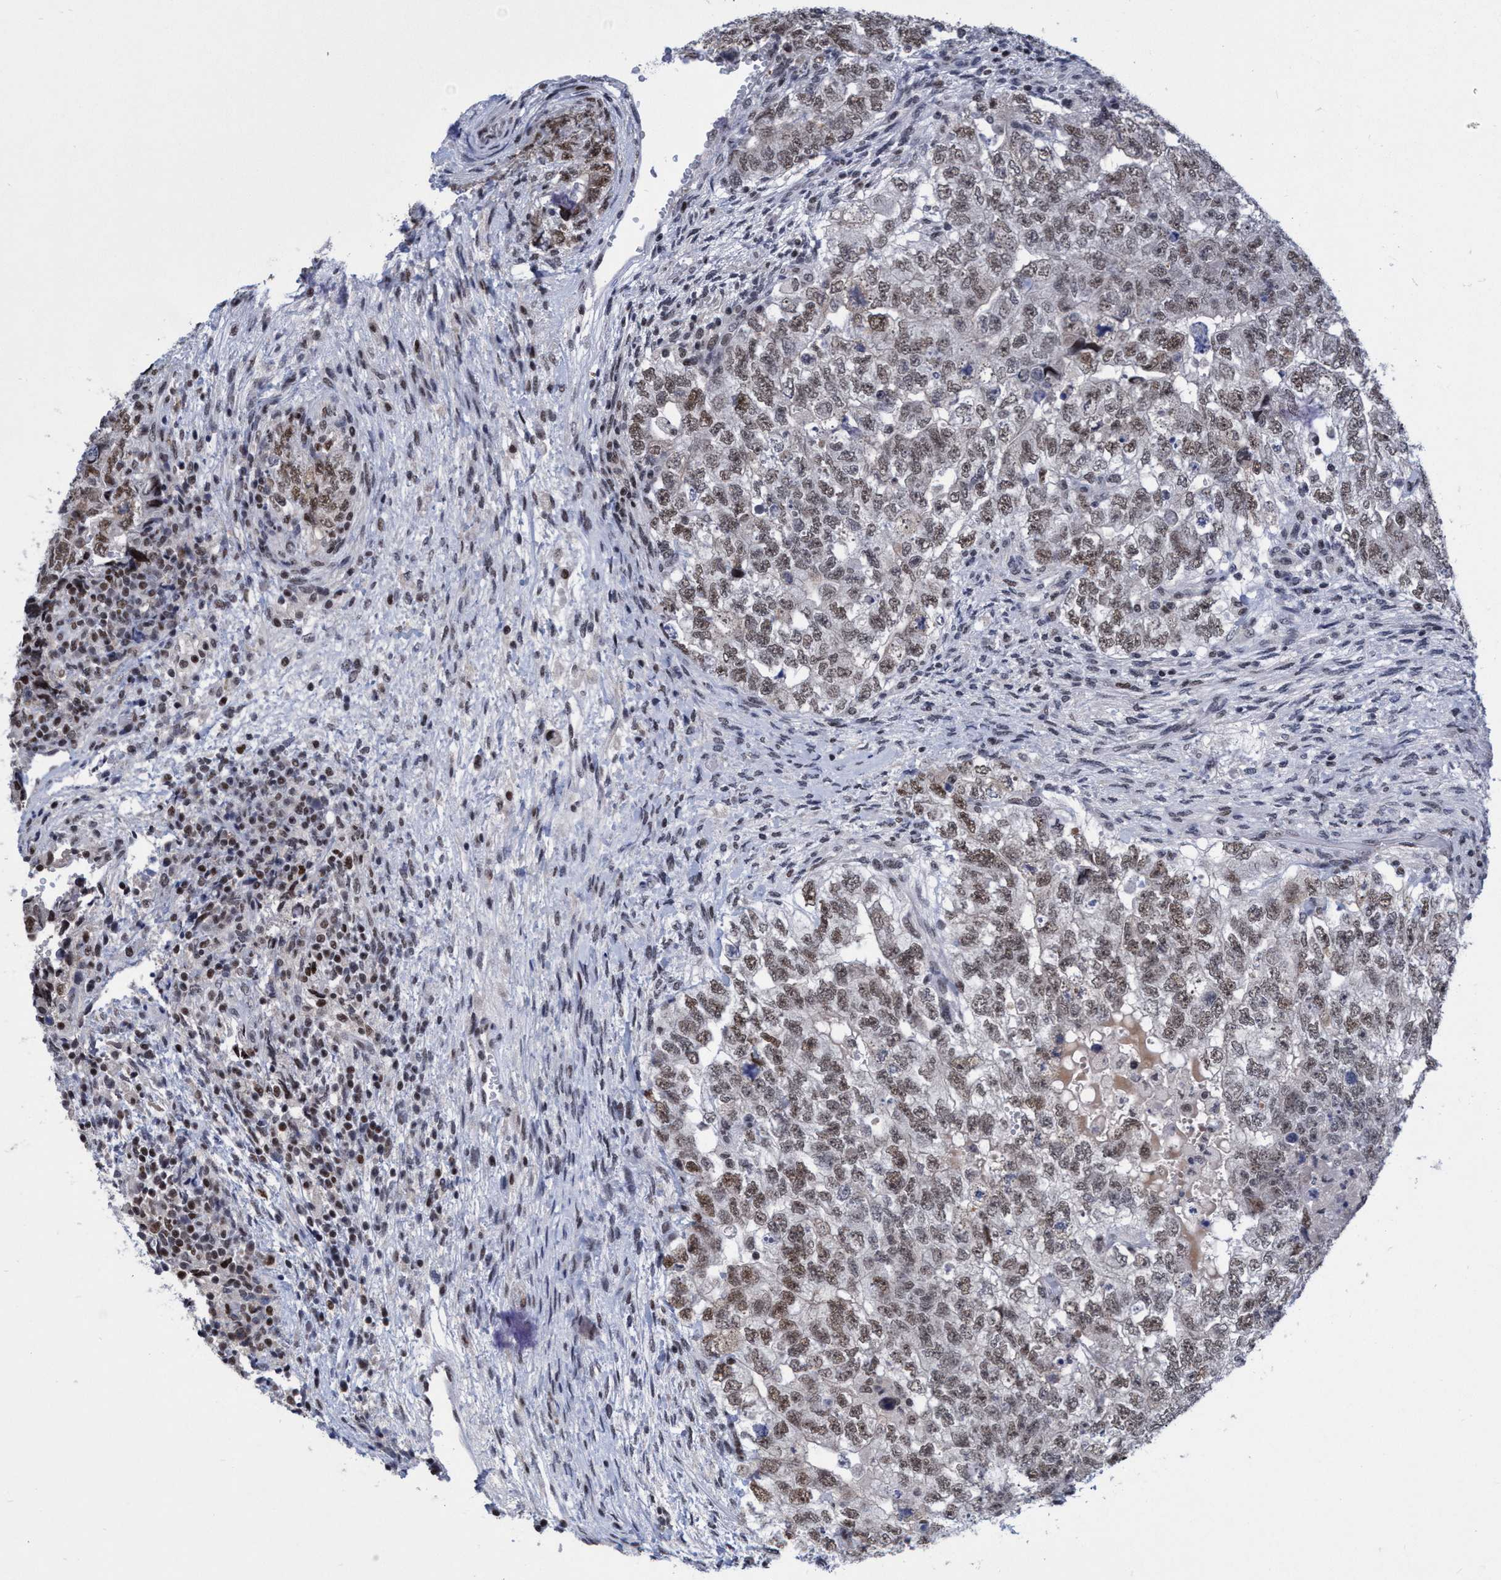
{"staining": {"intensity": "moderate", "quantity": "25%-75%", "location": "nuclear"}, "tissue": "testis cancer", "cell_type": "Tumor cells", "image_type": "cancer", "snomed": [{"axis": "morphology", "description": "Carcinoma, Embryonal, NOS"}, {"axis": "topography", "description": "Testis"}], "caption": "Protein expression analysis of human testis cancer (embryonal carcinoma) reveals moderate nuclear expression in approximately 25%-75% of tumor cells.", "gene": "C9orf78", "patient": {"sex": "male", "age": 36}}